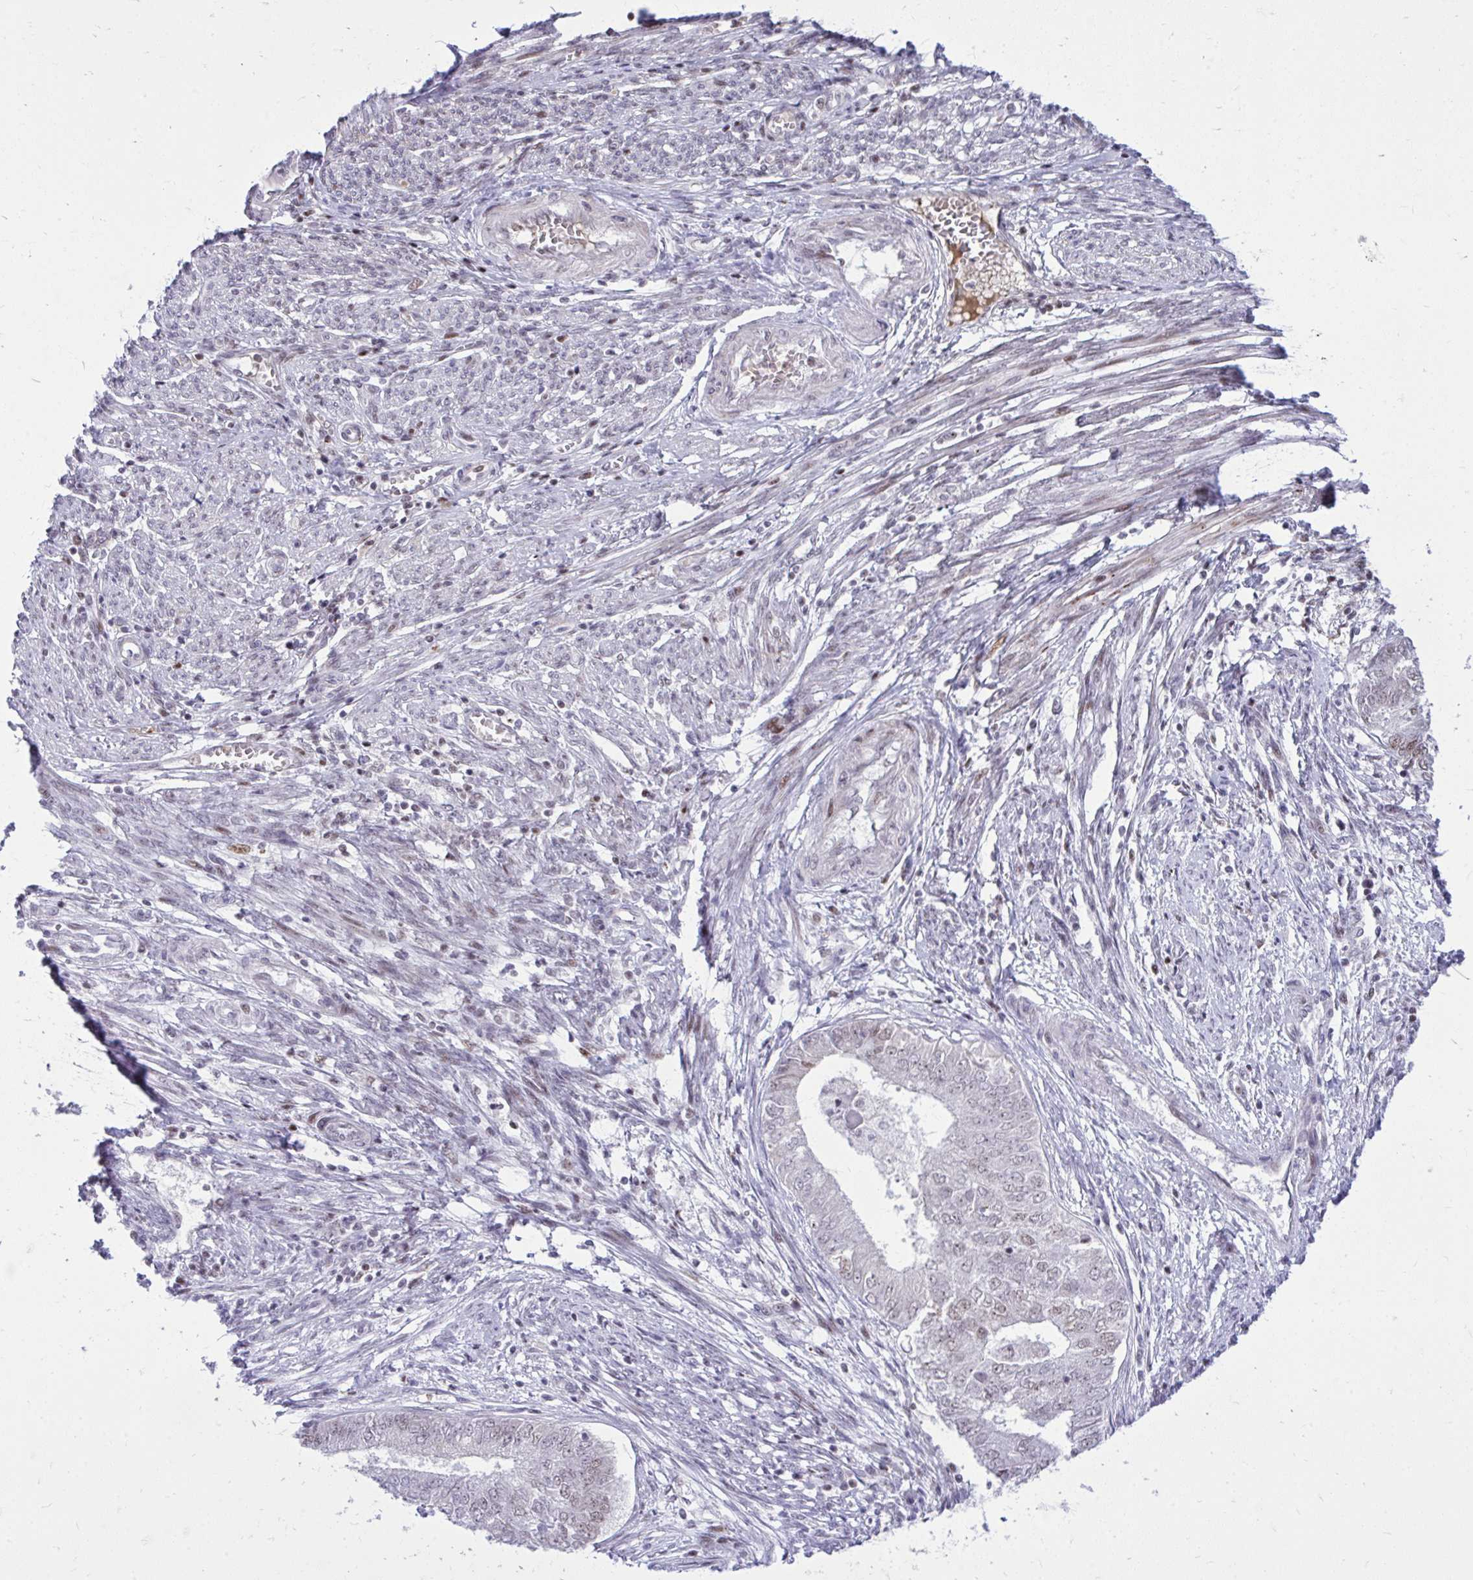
{"staining": {"intensity": "weak", "quantity": "25%-75%", "location": "nuclear"}, "tissue": "endometrial cancer", "cell_type": "Tumor cells", "image_type": "cancer", "snomed": [{"axis": "morphology", "description": "Adenocarcinoma, NOS"}, {"axis": "topography", "description": "Endometrium"}], "caption": "A histopathology image of human endometrial cancer (adenocarcinoma) stained for a protein displays weak nuclear brown staining in tumor cells.", "gene": "C14orf39", "patient": {"sex": "female", "age": 62}}